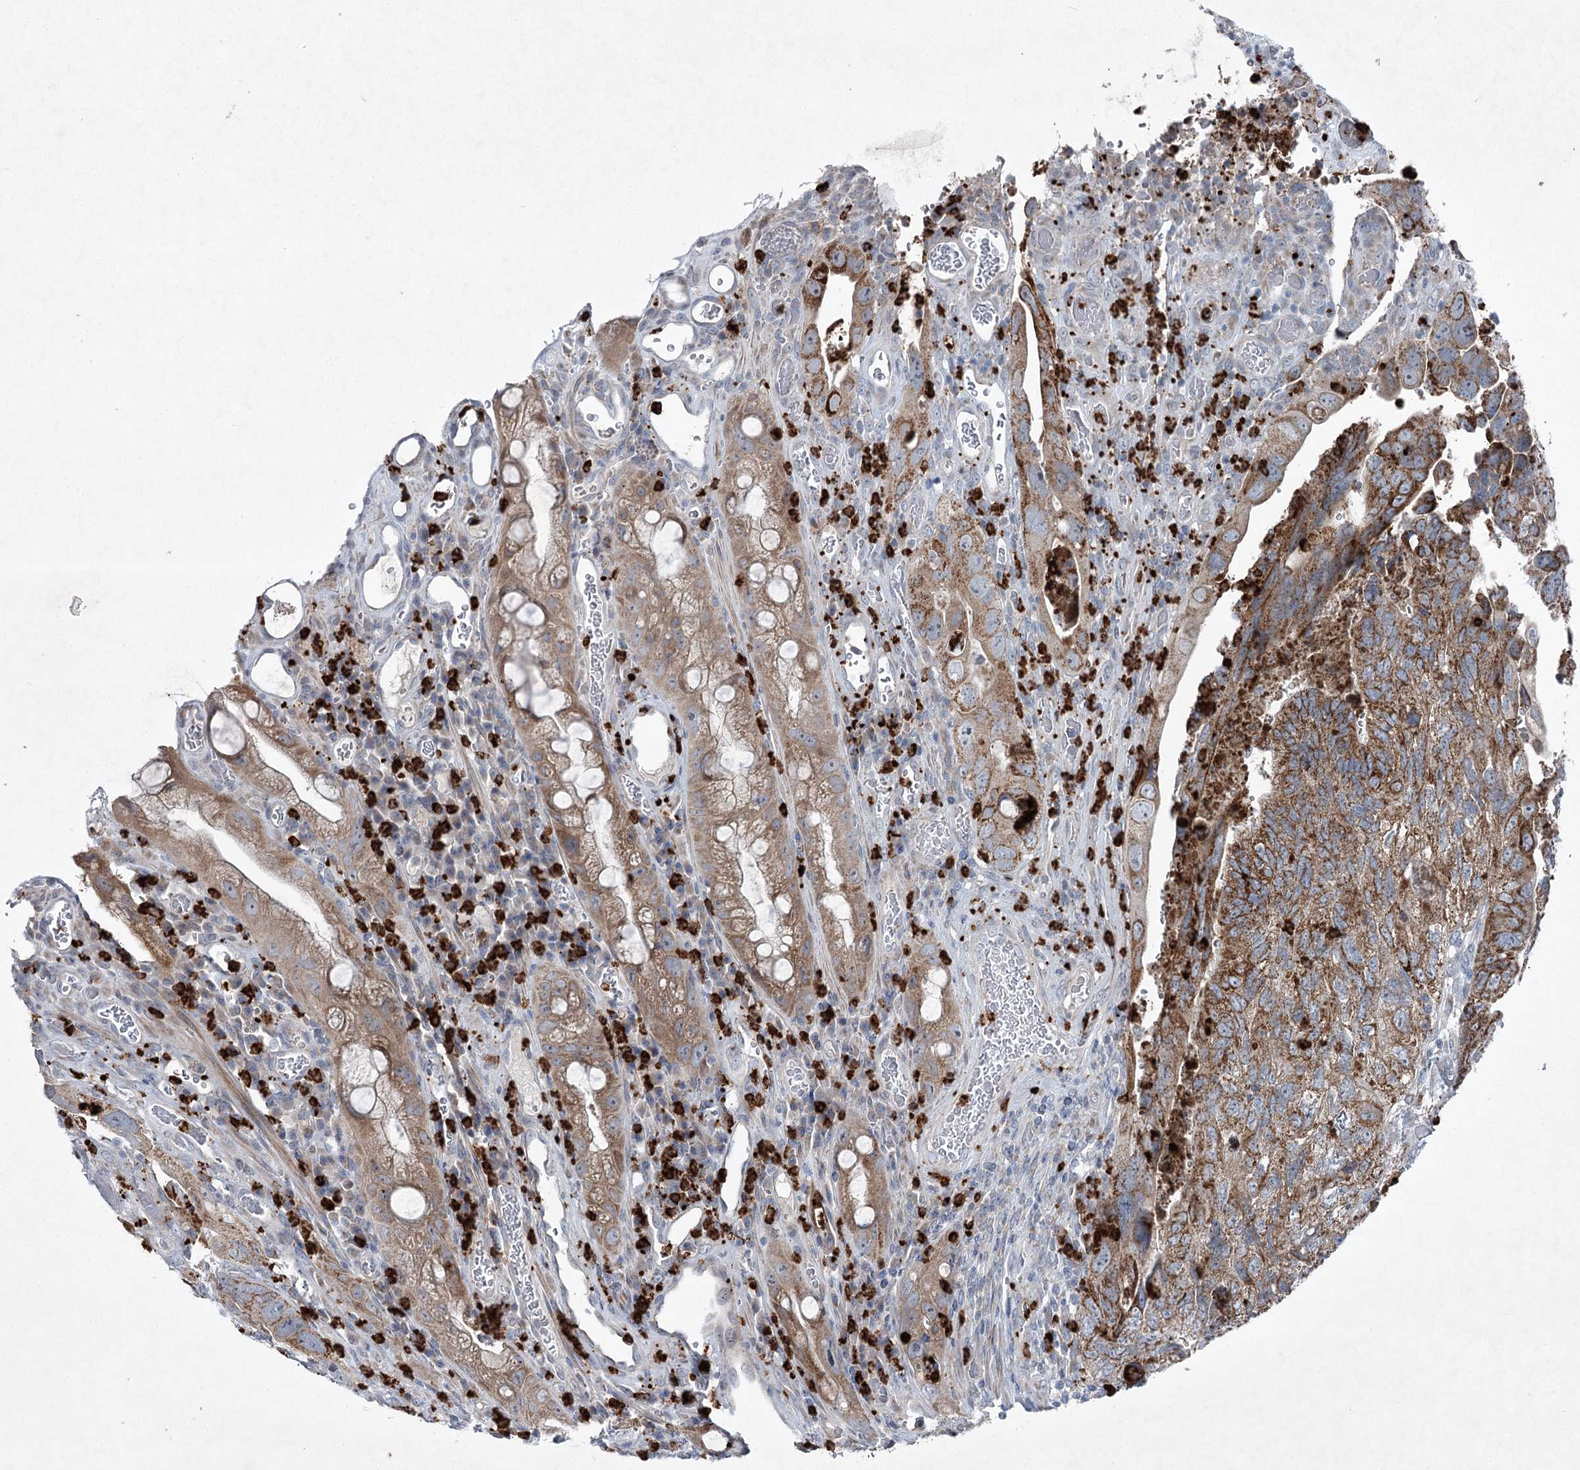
{"staining": {"intensity": "moderate", "quantity": ">75%", "location": "cytoplasmic/membranous"}, "tissue": "colorectal cancer", "cell_type": "Tumor cells", "image_type": "cancer", "snomed": [{"axis": "morphology", "description": "Adenocarcinoma, NOS"}, {"axis": "topography", "description": "Rectum"}], "caption": "Moderate cytoplasmic/membranous expression is seen in about >75% of tumor cells in colorectal cancer.", "gene": "PLA2G12A", "patient": {"sex": "male", "age": 63}}